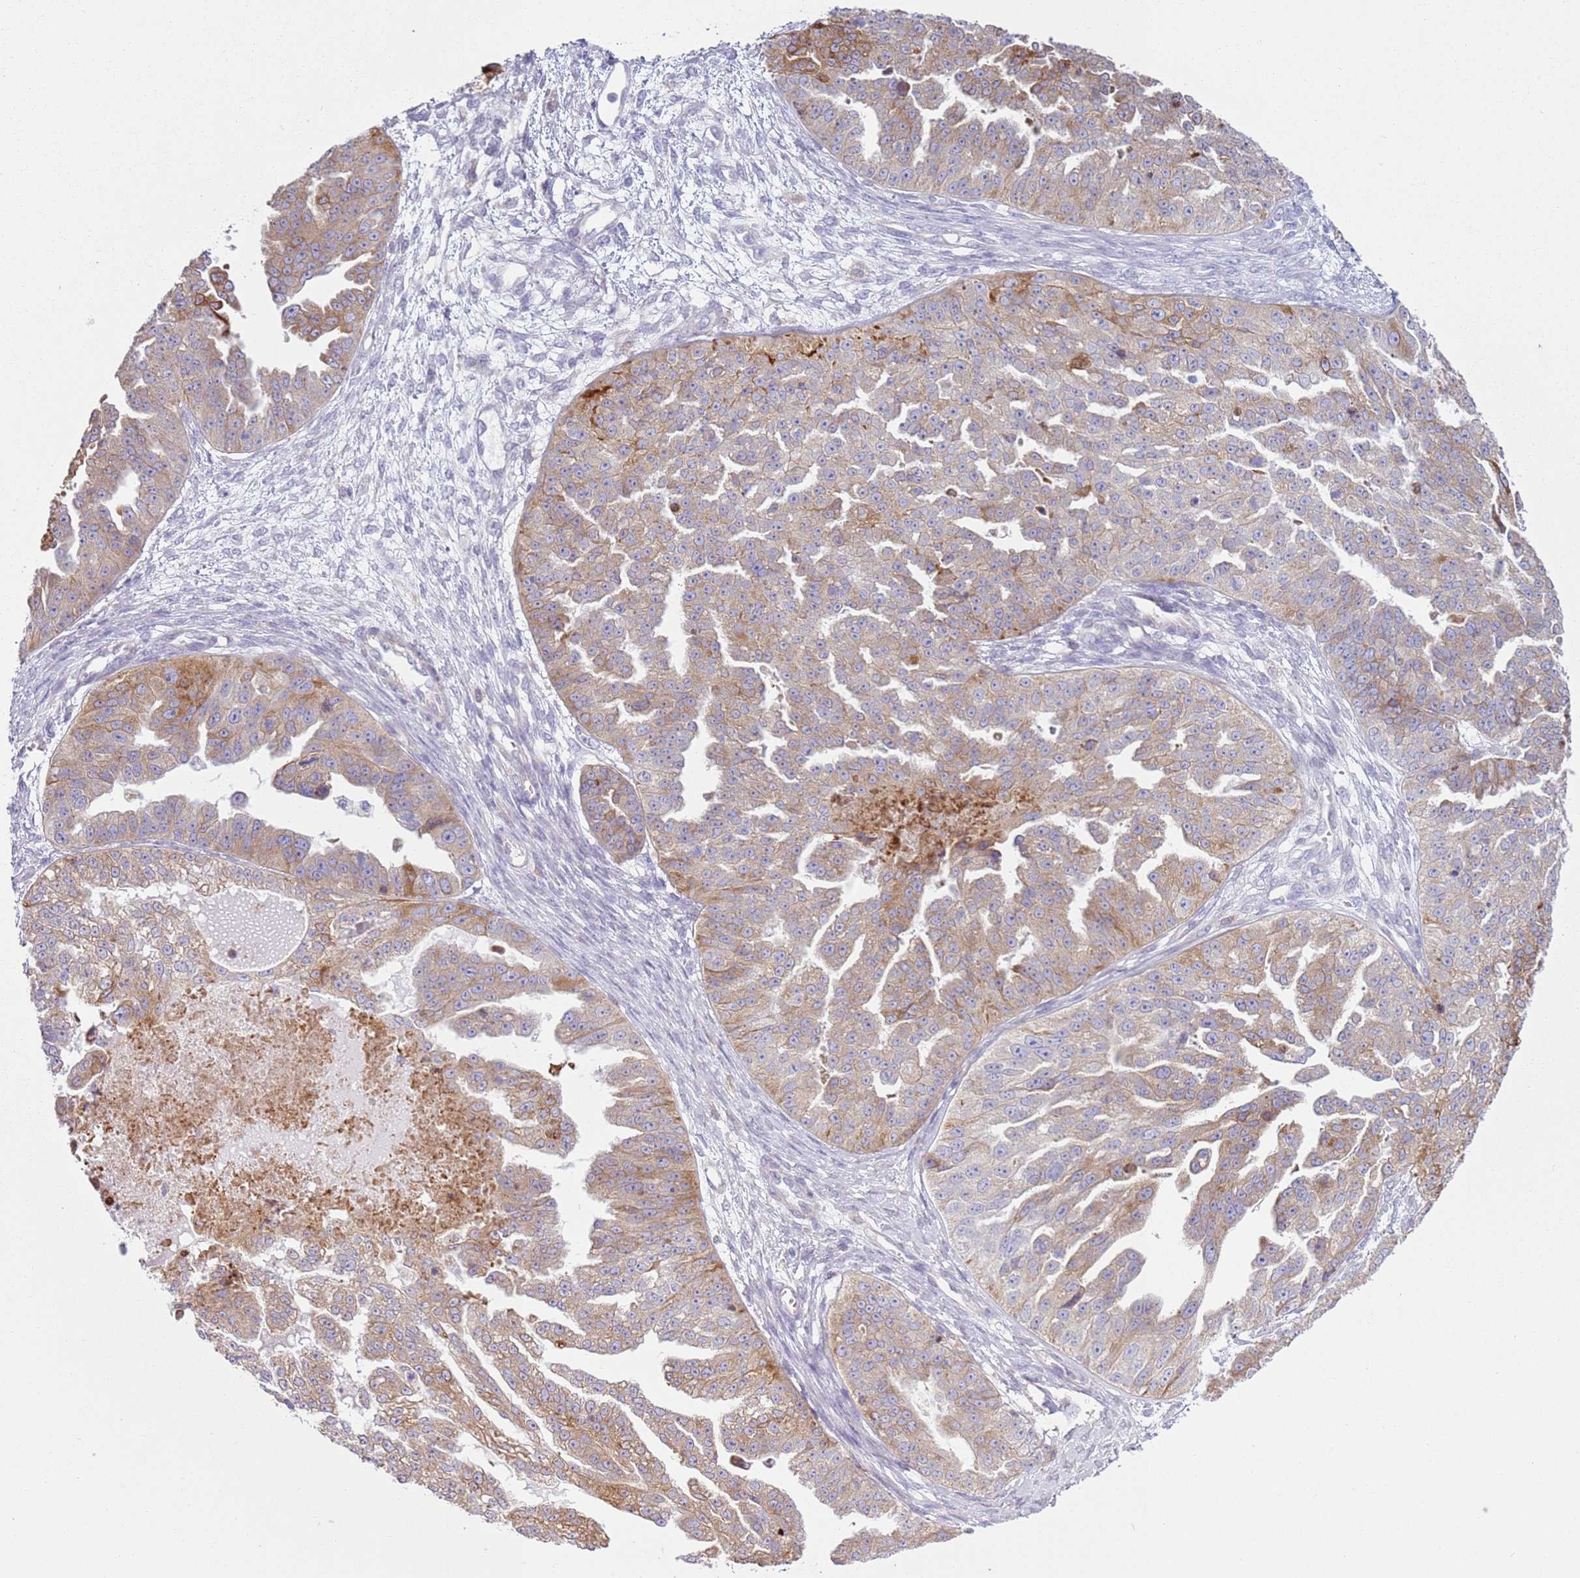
{"staining": {"intensity": "moderate", "quantity": "25%-75%", "location": "cytoplasmic/membranous"}, "tissue": "ovarian cancer", "cell_type": "Tumor cells", "image_type": "cancer", "snomed": [{"axis": "morphology", "description": "Cystadenocarcinoma, serous, NOS"}, {"axis": "topography", "description": "Ovary"}], "caption": "Ovarian cancer (serous cystadenocarcinoma) tissue displays moderate cytoplasmic/membranous expression in approximately 25%-75% of tumor cells", "gene": "OAF", "patient": {"sex": "female", "age": 58}}